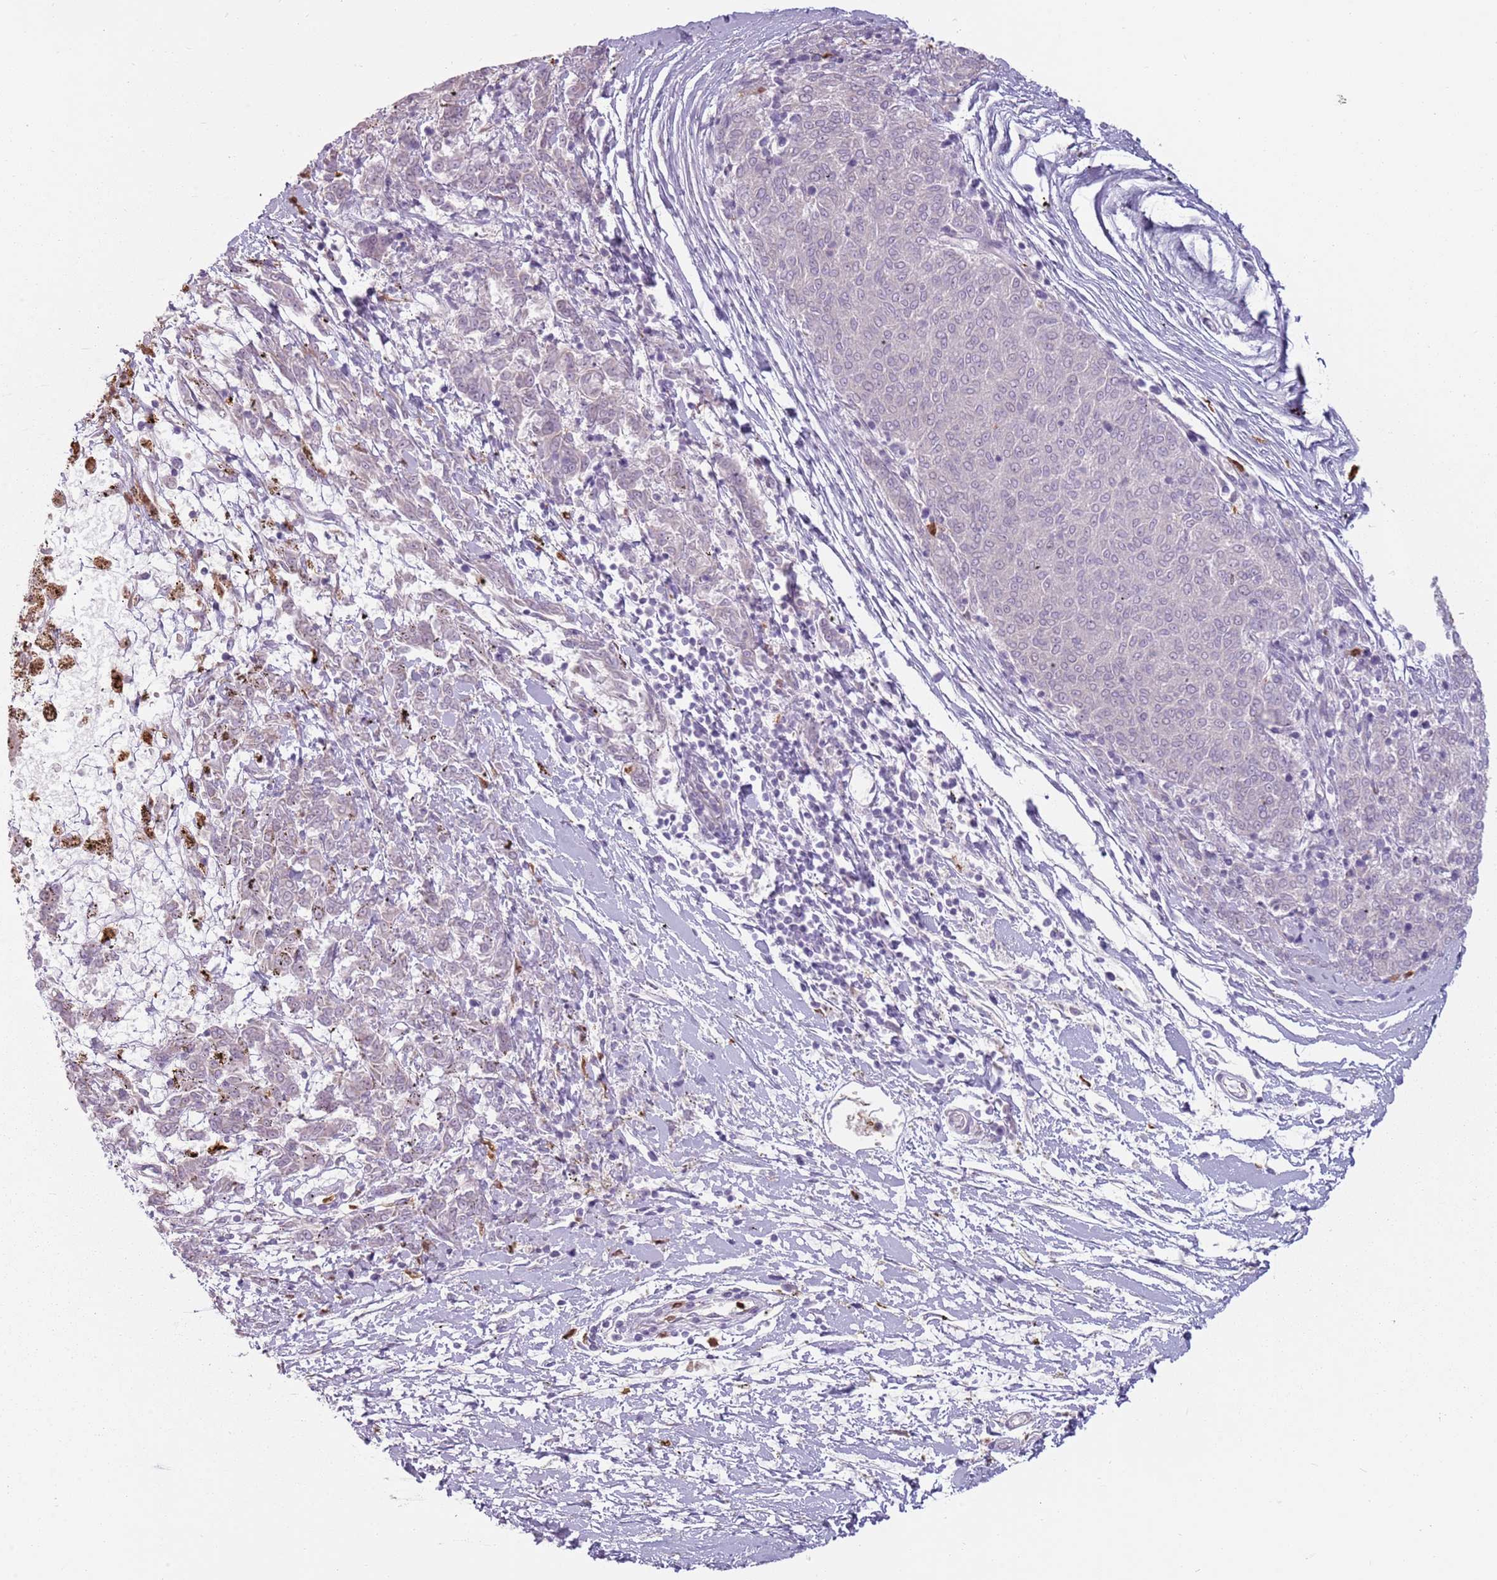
{"staining": {"intensity": "negative", "quantity": "none", "location": "none"}, "tissue": "melanoma", "cell_type": "Tumor cells", "image_type": "cancer", "snomed": [{"axis": "morphology", "description": "Malignant melanoma, NOS"}, {"axis": "topography", "description": "Skin"}], "caption": "DAB immunohistochemical staining of human malignant melanoma displays no significant staining in tumor cells.", "gene": "SPAG4", "patient": {"sex": "female", "age": 72}}